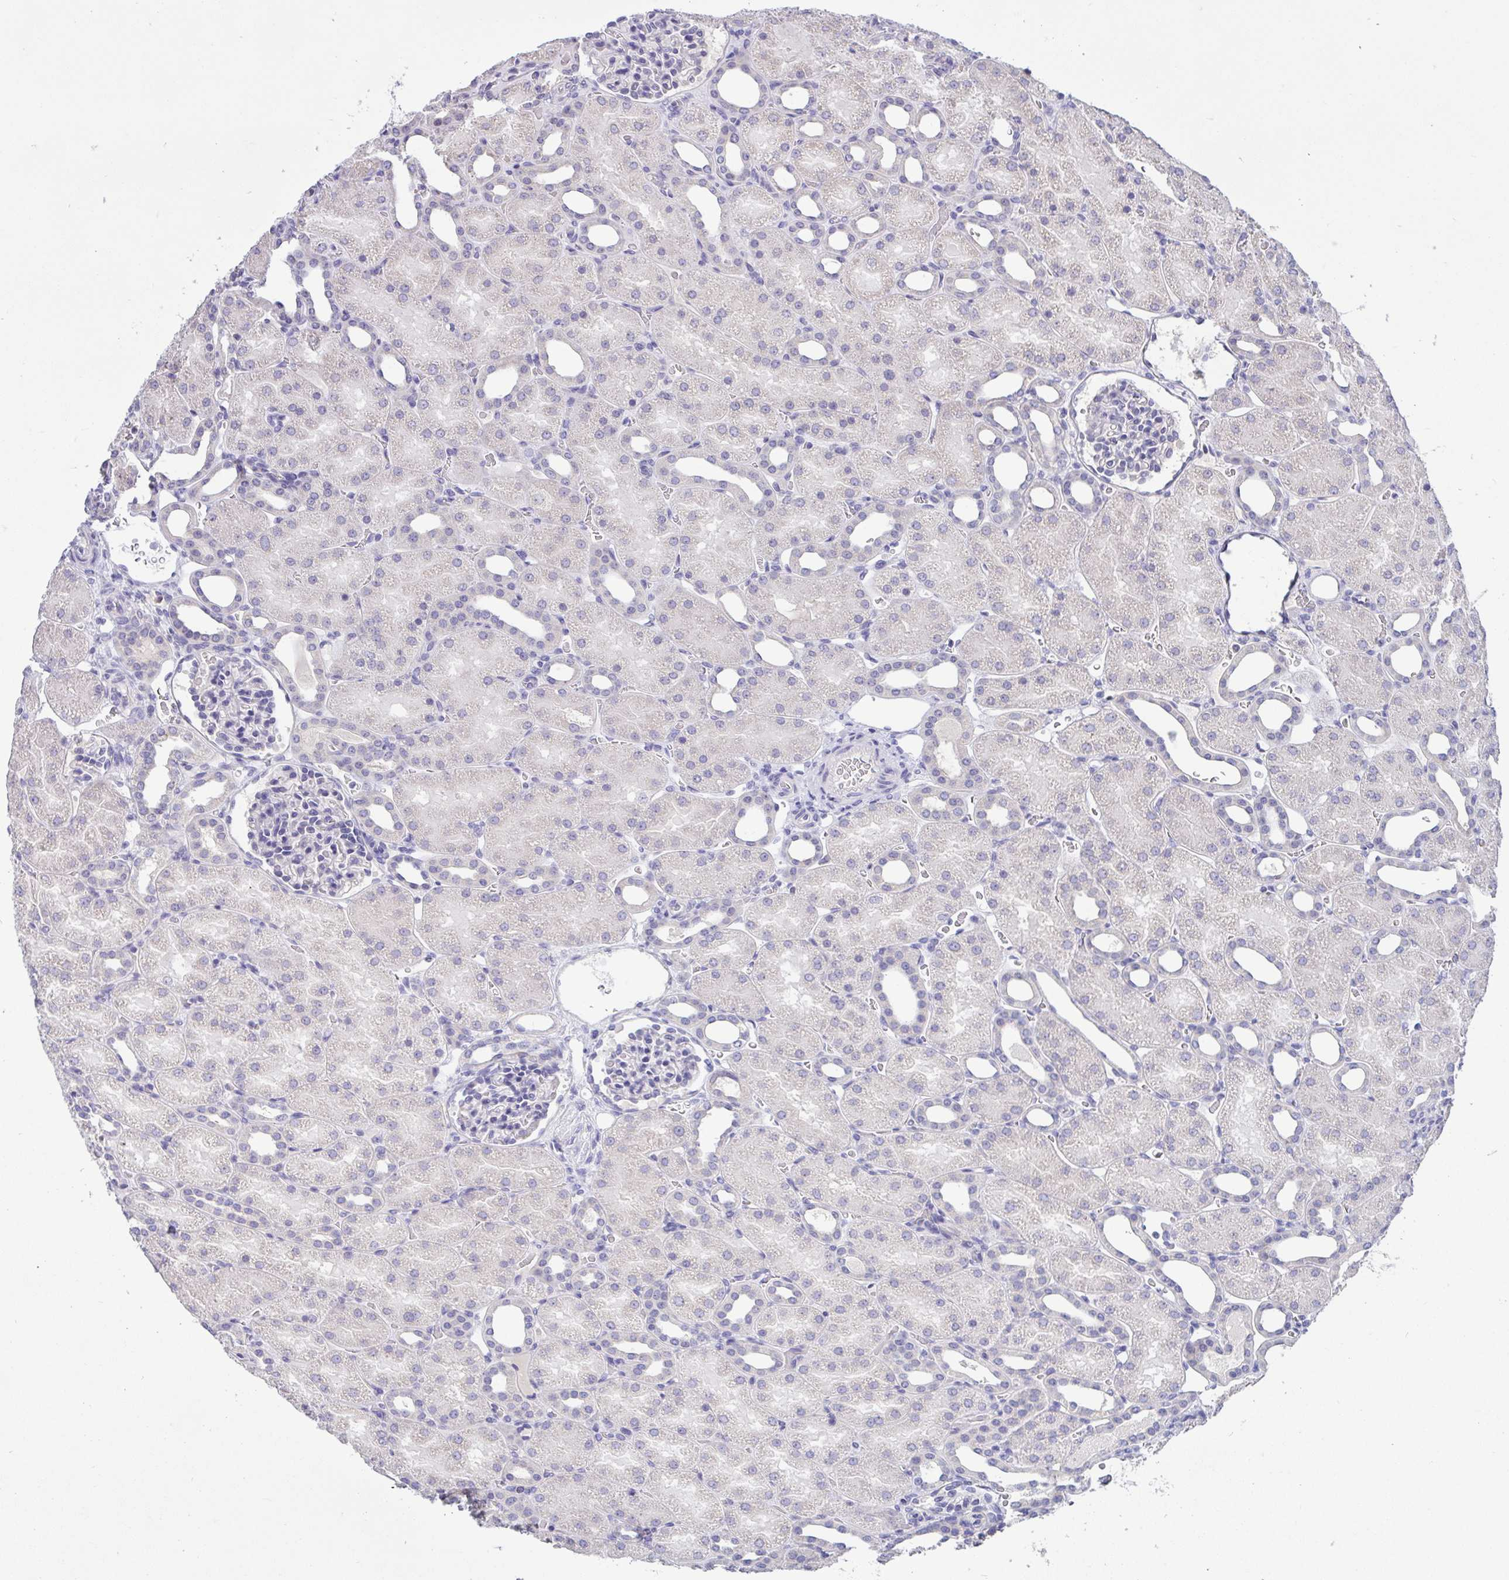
{"staining": {"intensity": "negative", "quantity": "none", "location": "none"}, "tissue": "kidney", "cell_type": "Cells in glomeruli", "image_type": "normal", "snomed": [{"axis": "morphology", "description": "Normal tissue, NOS"}, {"axis": "topography", "description": "Kidney"}], "caption": "This is an IHC photomicrograph of benign human kidney. There is no expression in cells in glomeruli.", "gene": "TMEM41A", "patient": {"sex": "male", "age": 2}}